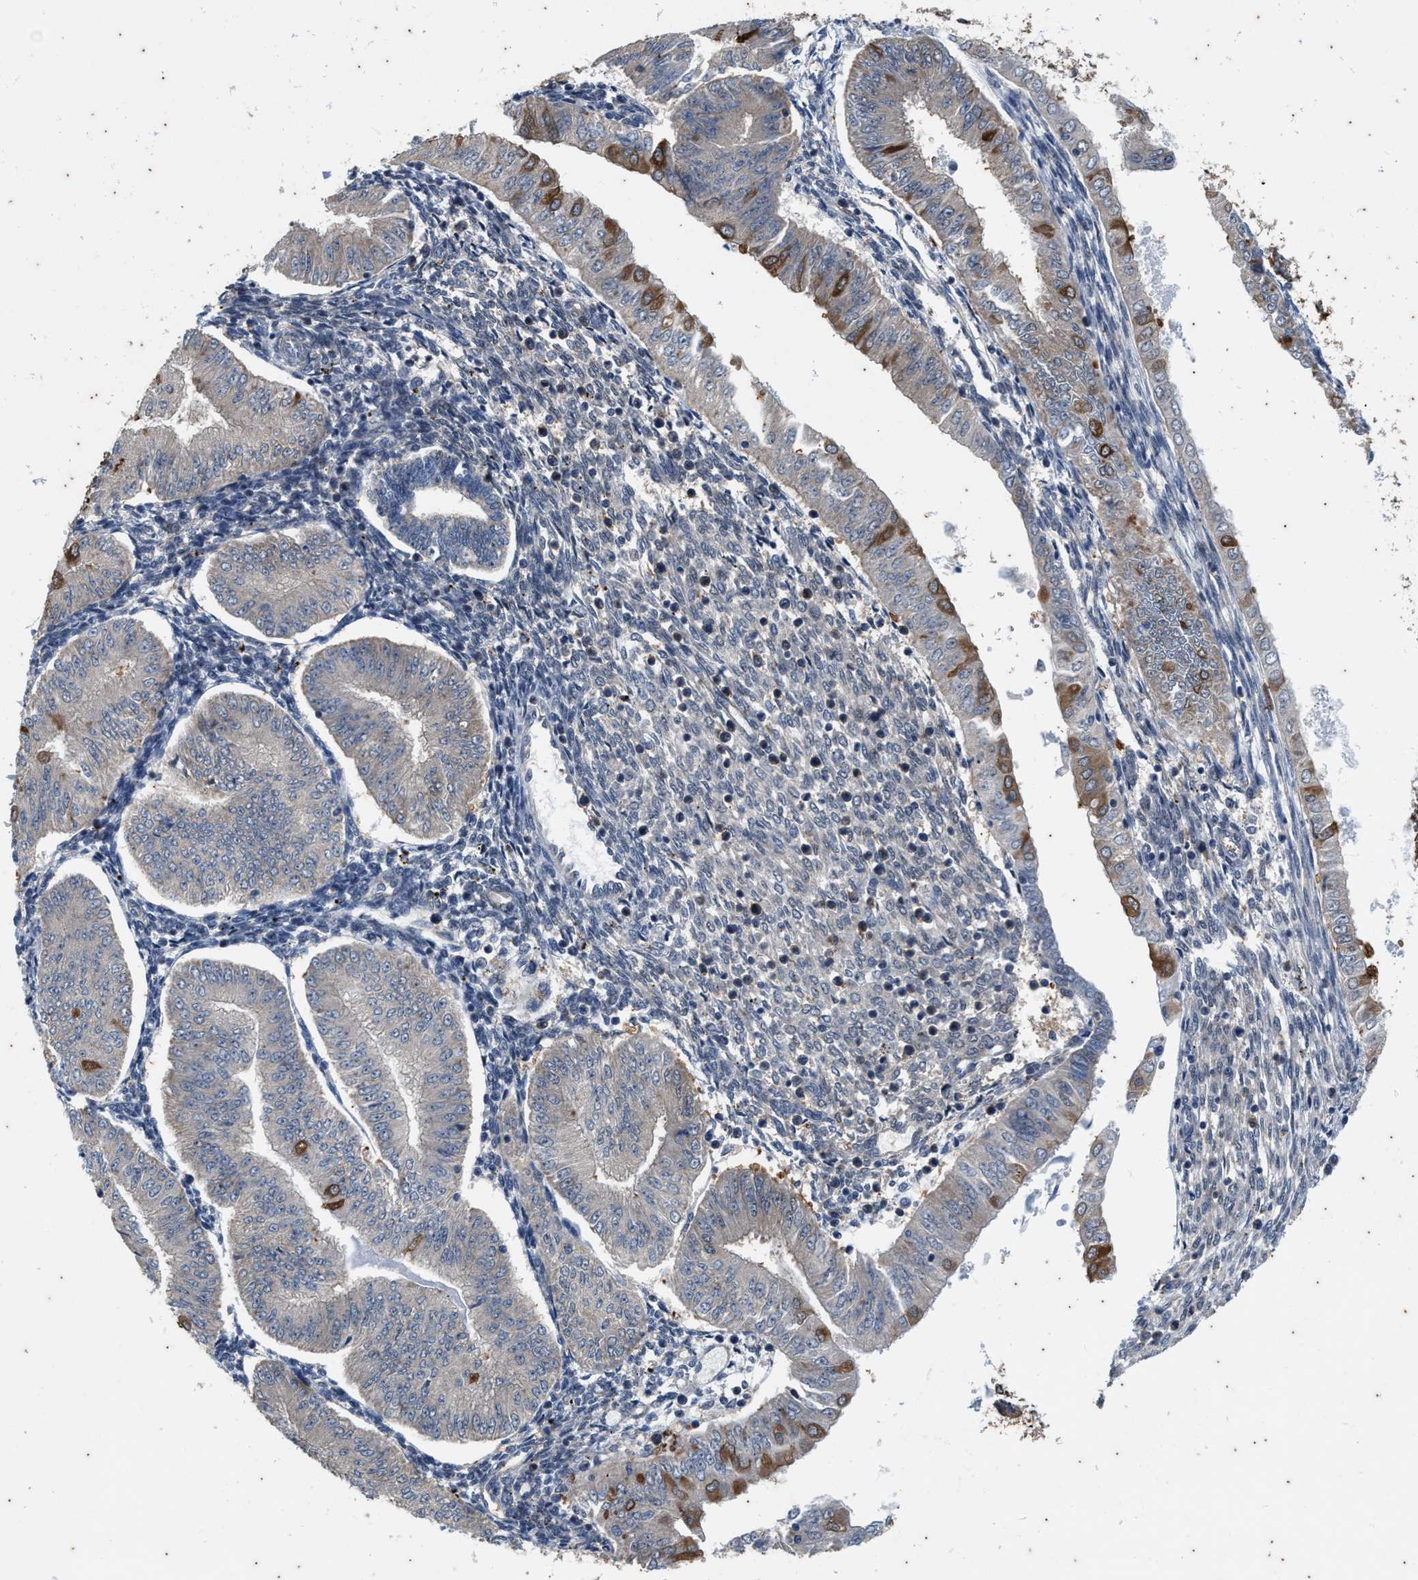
{"staining": {"intensity": "moderate", "quantity": "25%-75%", "location": "cytoplasmic/membranous"}, "tissue": "endometrial cancer", "cell_type": "Tumor cells", "image_type": "cancer", "snomed": [{"axis": "morphology", "description": "Normal tissue, NOS"}, {"axis": "morphology", "description": "Adenocarcinoma, NOS"}, {"axis": "topography", "description": "Endometrium"}], "caption": "A brown stain shows moderate cytoplasmic/membranous staining of a protein in human endometrial adenocarcinoma tumor cells.", "gene": "COX19", "patient": {"sex": "female", "age": 53}}